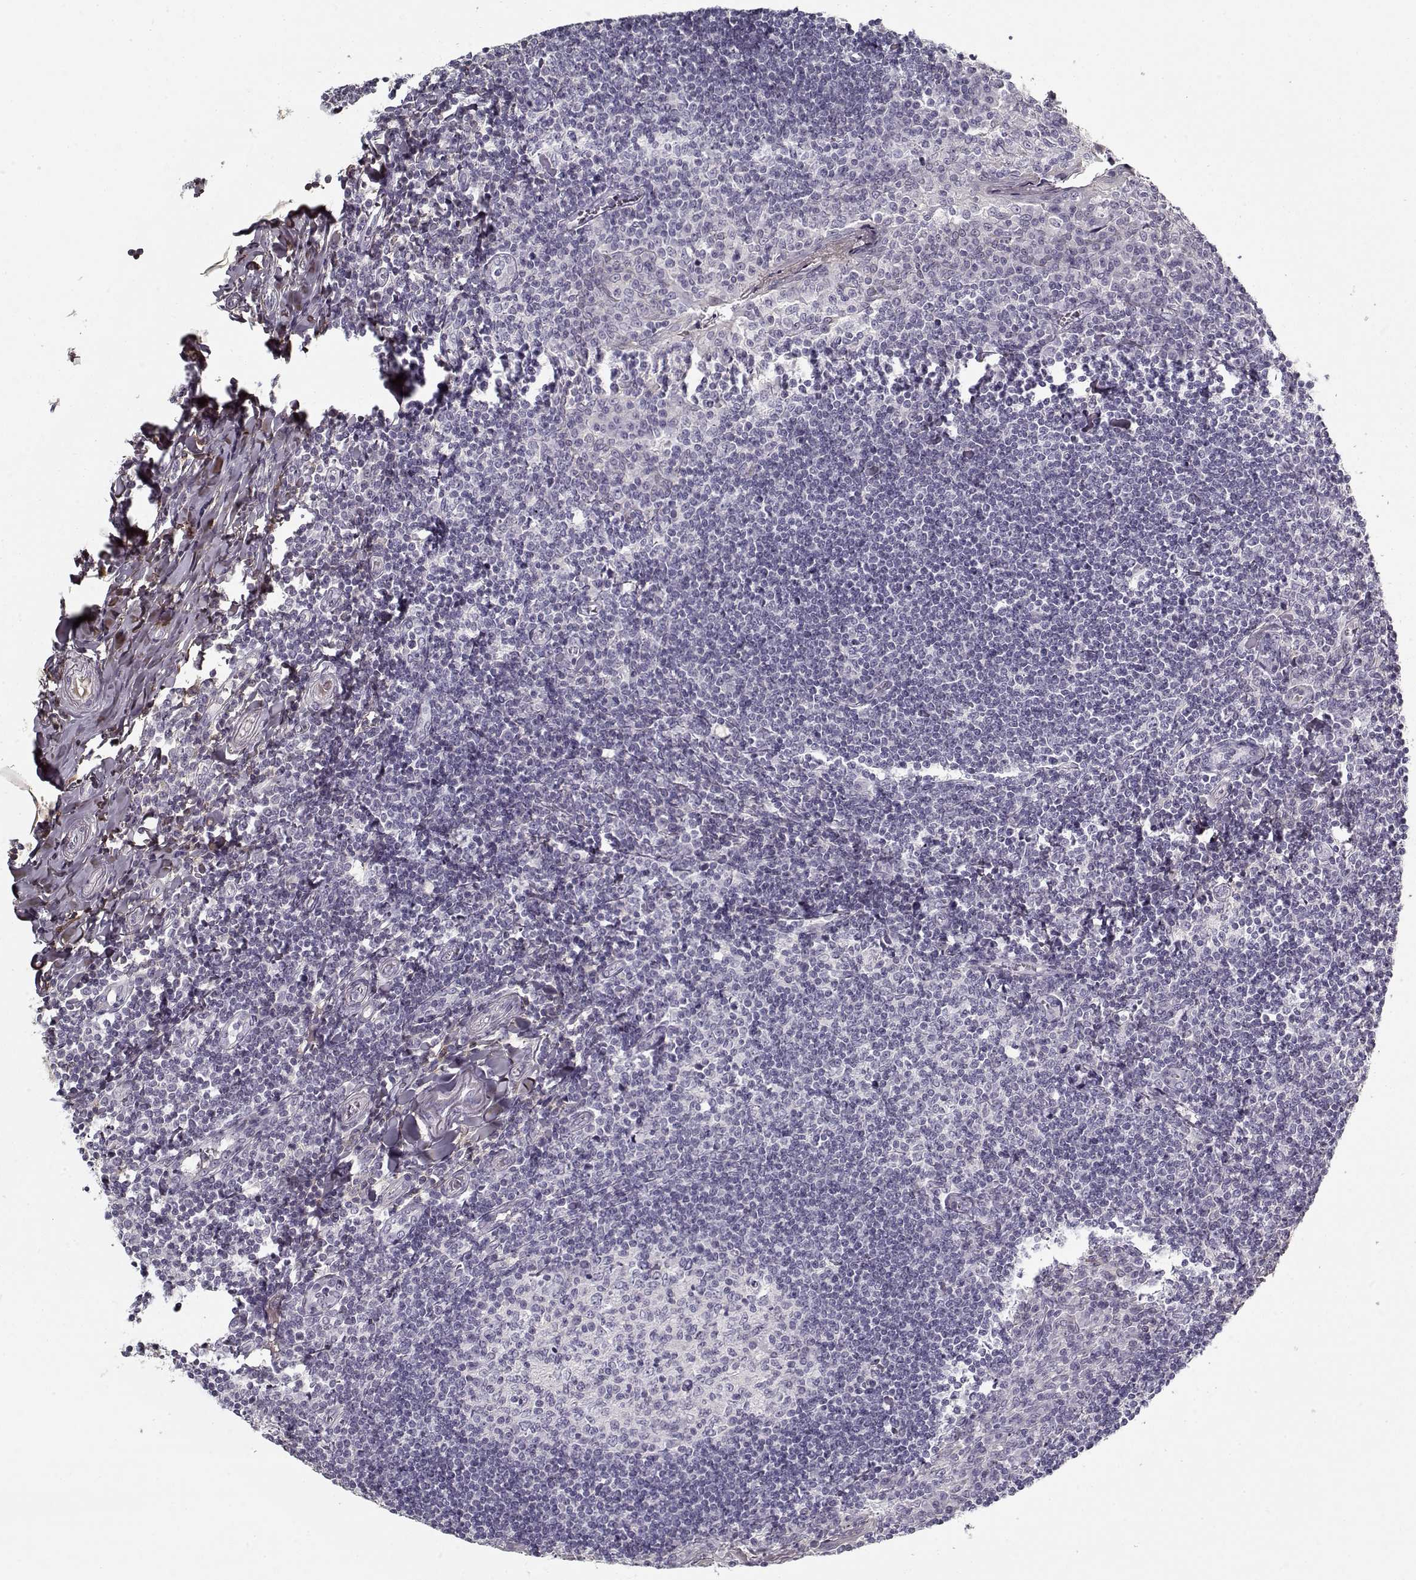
{"staining": {"intensity": "negative", "quantity": "none", "location": "none"}, "tissue": "tonsil", "cell_type": "Germinal center cells", "image_type": "normal", "snomed": [{"axis": "morphology", "description": "Normal tissue, NOS"}, {"axis": "topography", "description": "Tonsil"}], "caption": "This is an immunohistochemistry micrograph of unremarkable tonsil. There is no positivity in germinal center cells.", "gene": "LUM", "patient": {"sex": "female", "age": 12}}